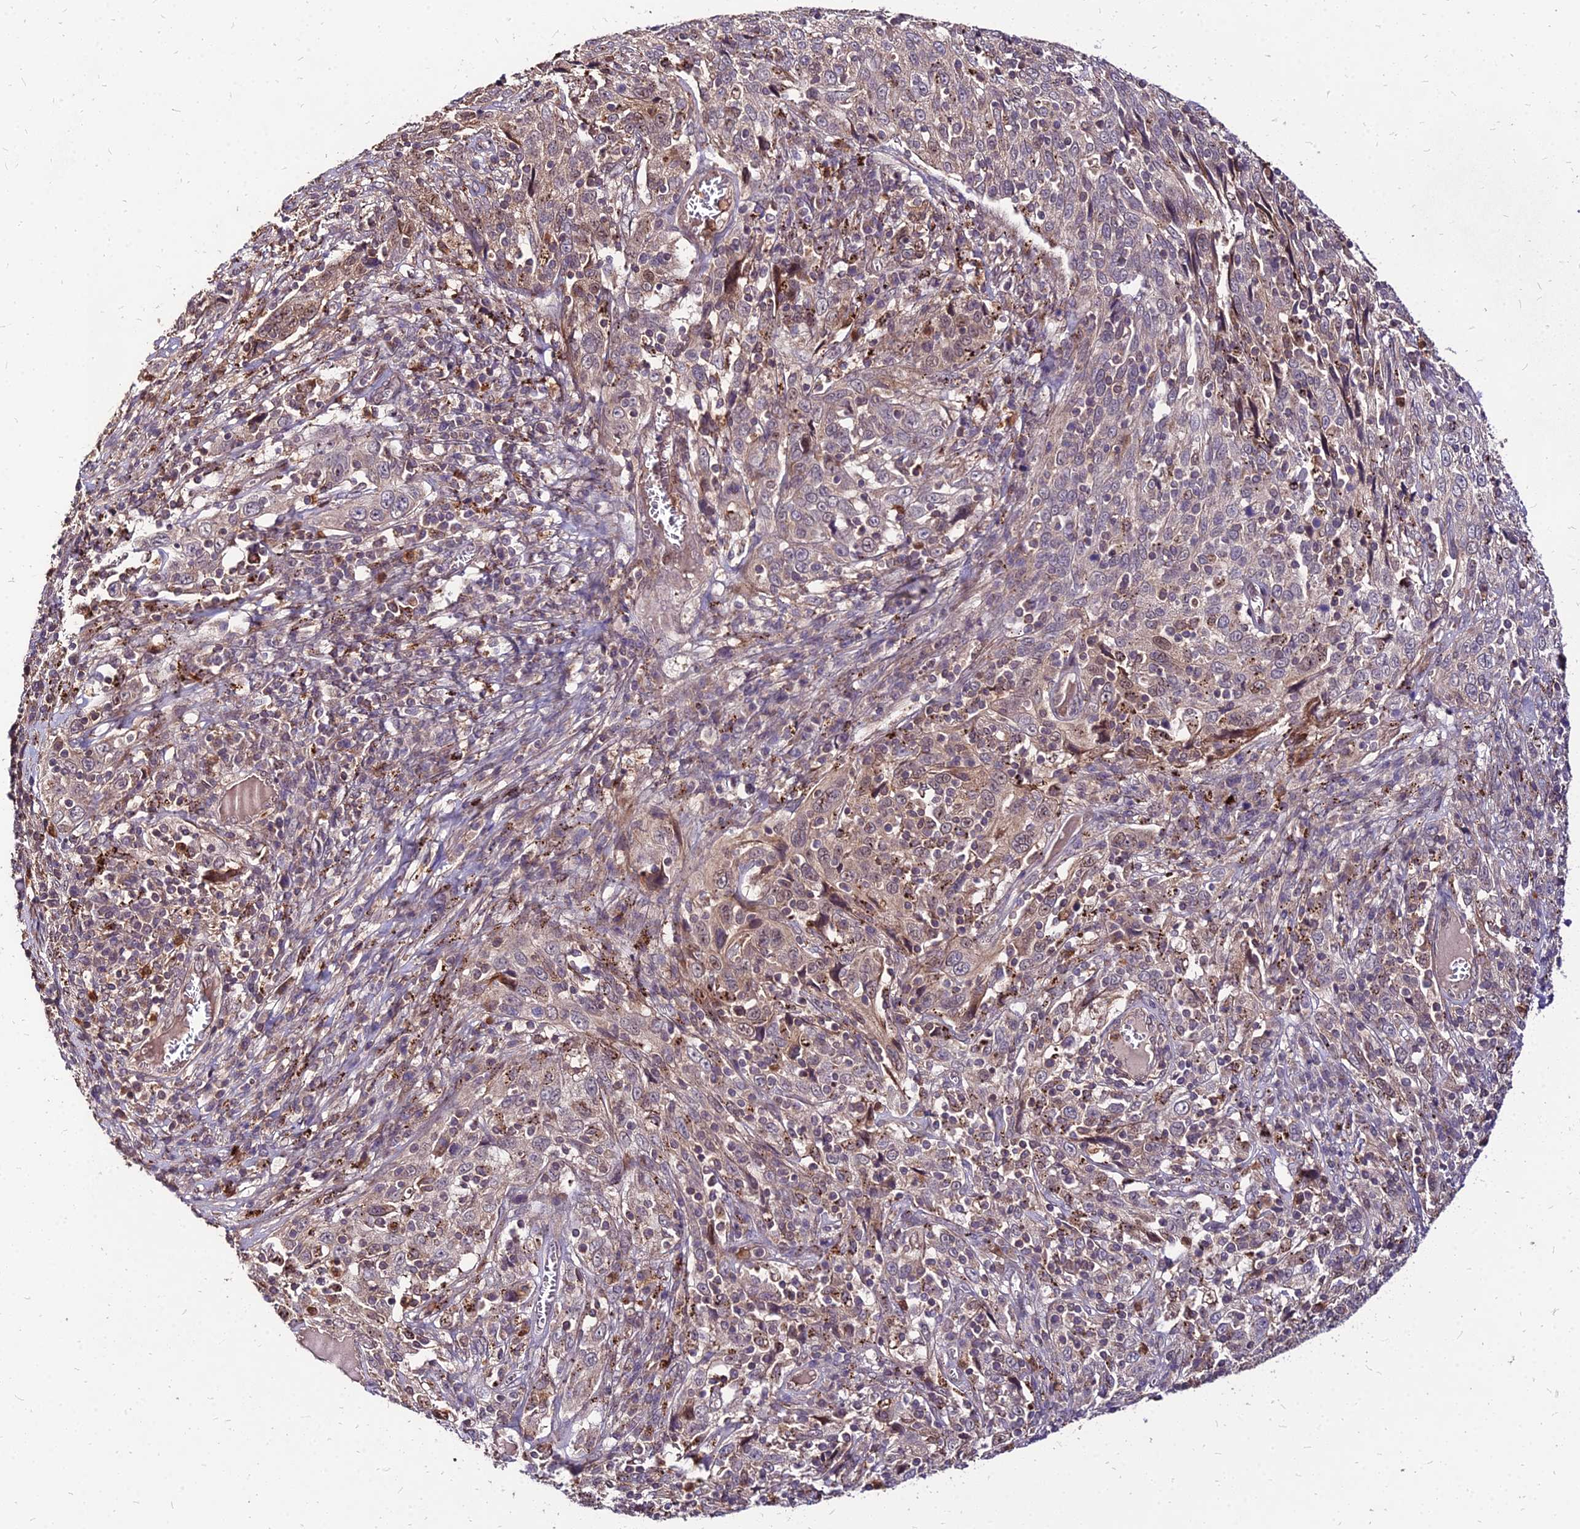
{"staining": {"intensity": "weak", "quantity": "<25%", "location": "cytoplasmic/membranous,nuclear"}, "tissue": "cervical cancer", "cell_type": "Tumor cells", "image_type": "cancer", "snomed": [{"axis": "morphology", "description": "Squamous cell carcinoma, NOS"}, {"axis": "topography", "description": "Cervix"}], "caption": "Protein analysis of squamous cell carcinoma (cervical) shows no significant staining in tumor cells. (Brightfield microscopy of DAB (3,3'-diaminobenzidine) immunohistochemistry at high magnification).", "gene": "APBA3", "patient": {"sex": "female", "age": 46}}